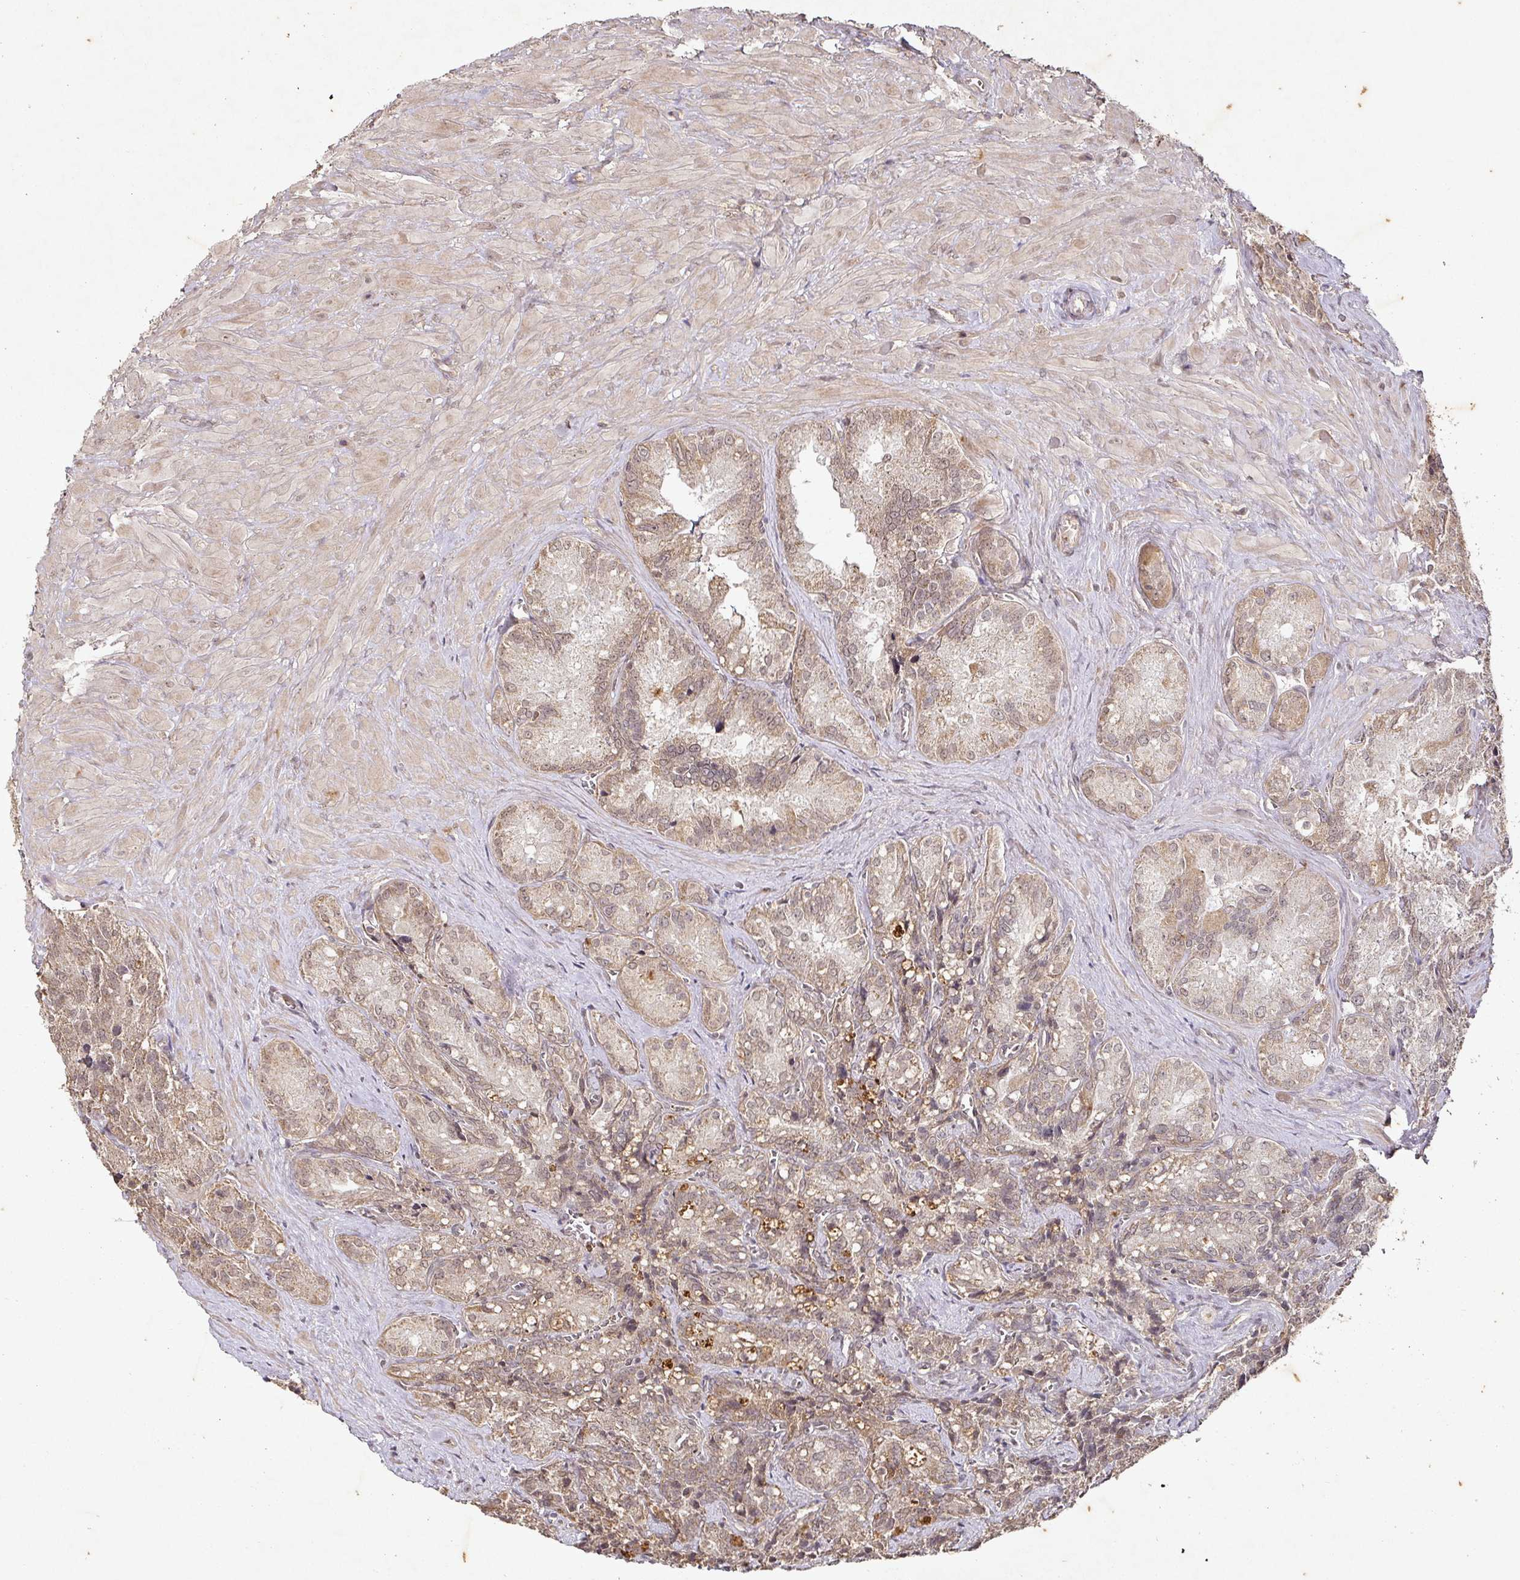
{"staining": {"intensity": "weak", "quantity": "25%-75%", "location": "cytoplasmic/membranous"}, "tissue": "seminal vesicle", "cell_type": "Glandular cells", "image_type": "normal", "snomed": [{"axis": "morphology", "description": "Normal tissue, NOS"}, {"axis": "topography", "description": "Seminal veicle"}], "caption": "This photomicrograph shows benign seminal vesicle stained with immunohistochemistry to label a protein in brown. The cytoplasmic/membranous of glandular cells show weak positivity for the protein. Nuclei are counter-stained blue.", "gene": "CAPN5", "patient": {"sex": "male", "age": 62}}